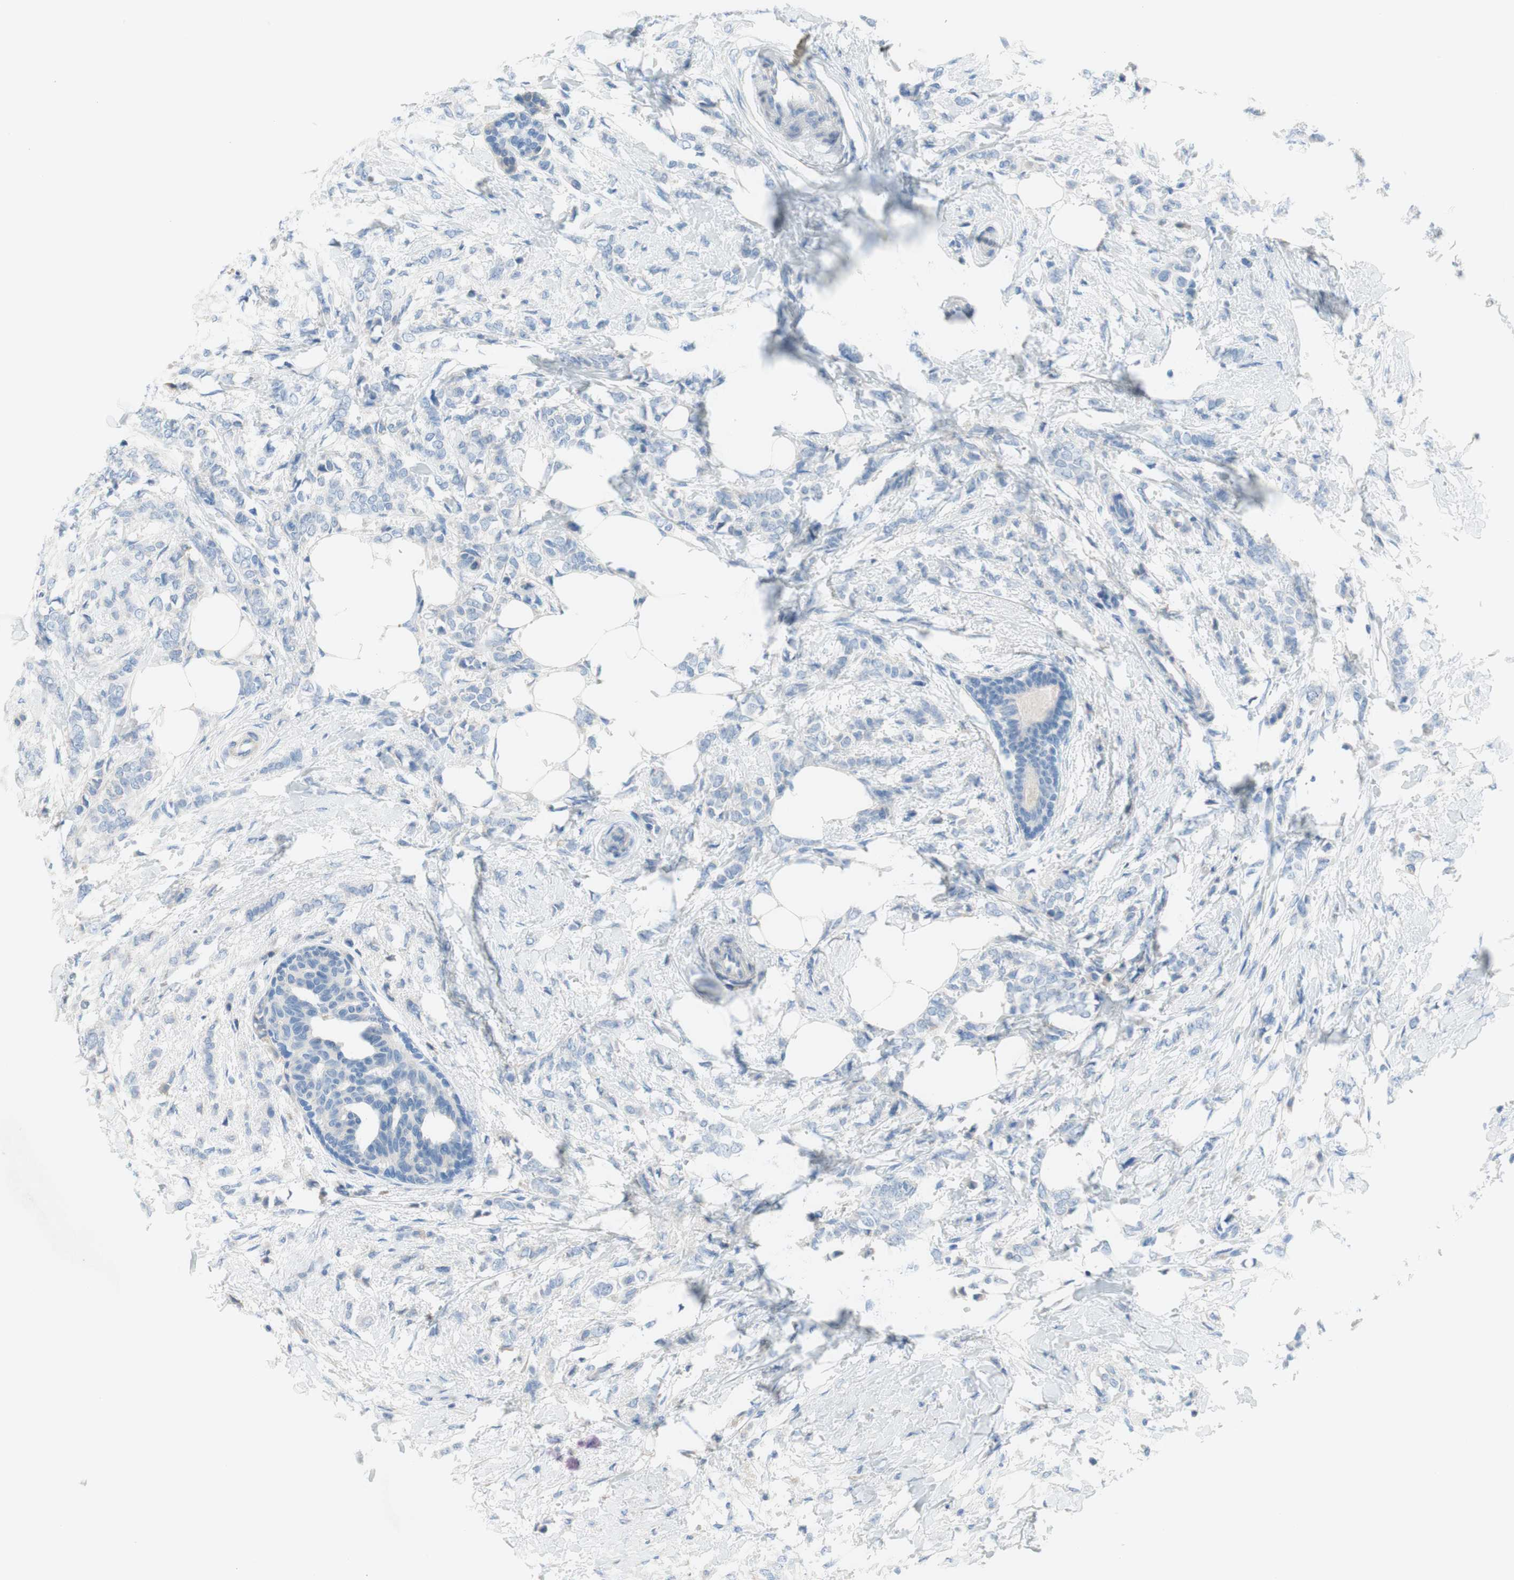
{"staining": {"intensity": "negative", "quantity": "none", "location": "none"}, "tissue": "breast cancer", "cell_type": "Tumor cells", "image_type": "cancer", "snomed": [{"axis": "morphology", "description": "Lobular carcinoma, in situ"}, {"axis": "morphology", "description": "Lobular carcinoma"}, {"axis": "topography", "description": "Breast"}], "caption": "Breast lobular carcinoma was stained to show a protein in brown. There is no significant positivity in tumor cells. (DAB (3,3'-diaminobenzidine) IHC visualized using brightfield microscopy, high magnification).", "gene": "FDFT1", "patient": {"sex": "female", "age": 41}}